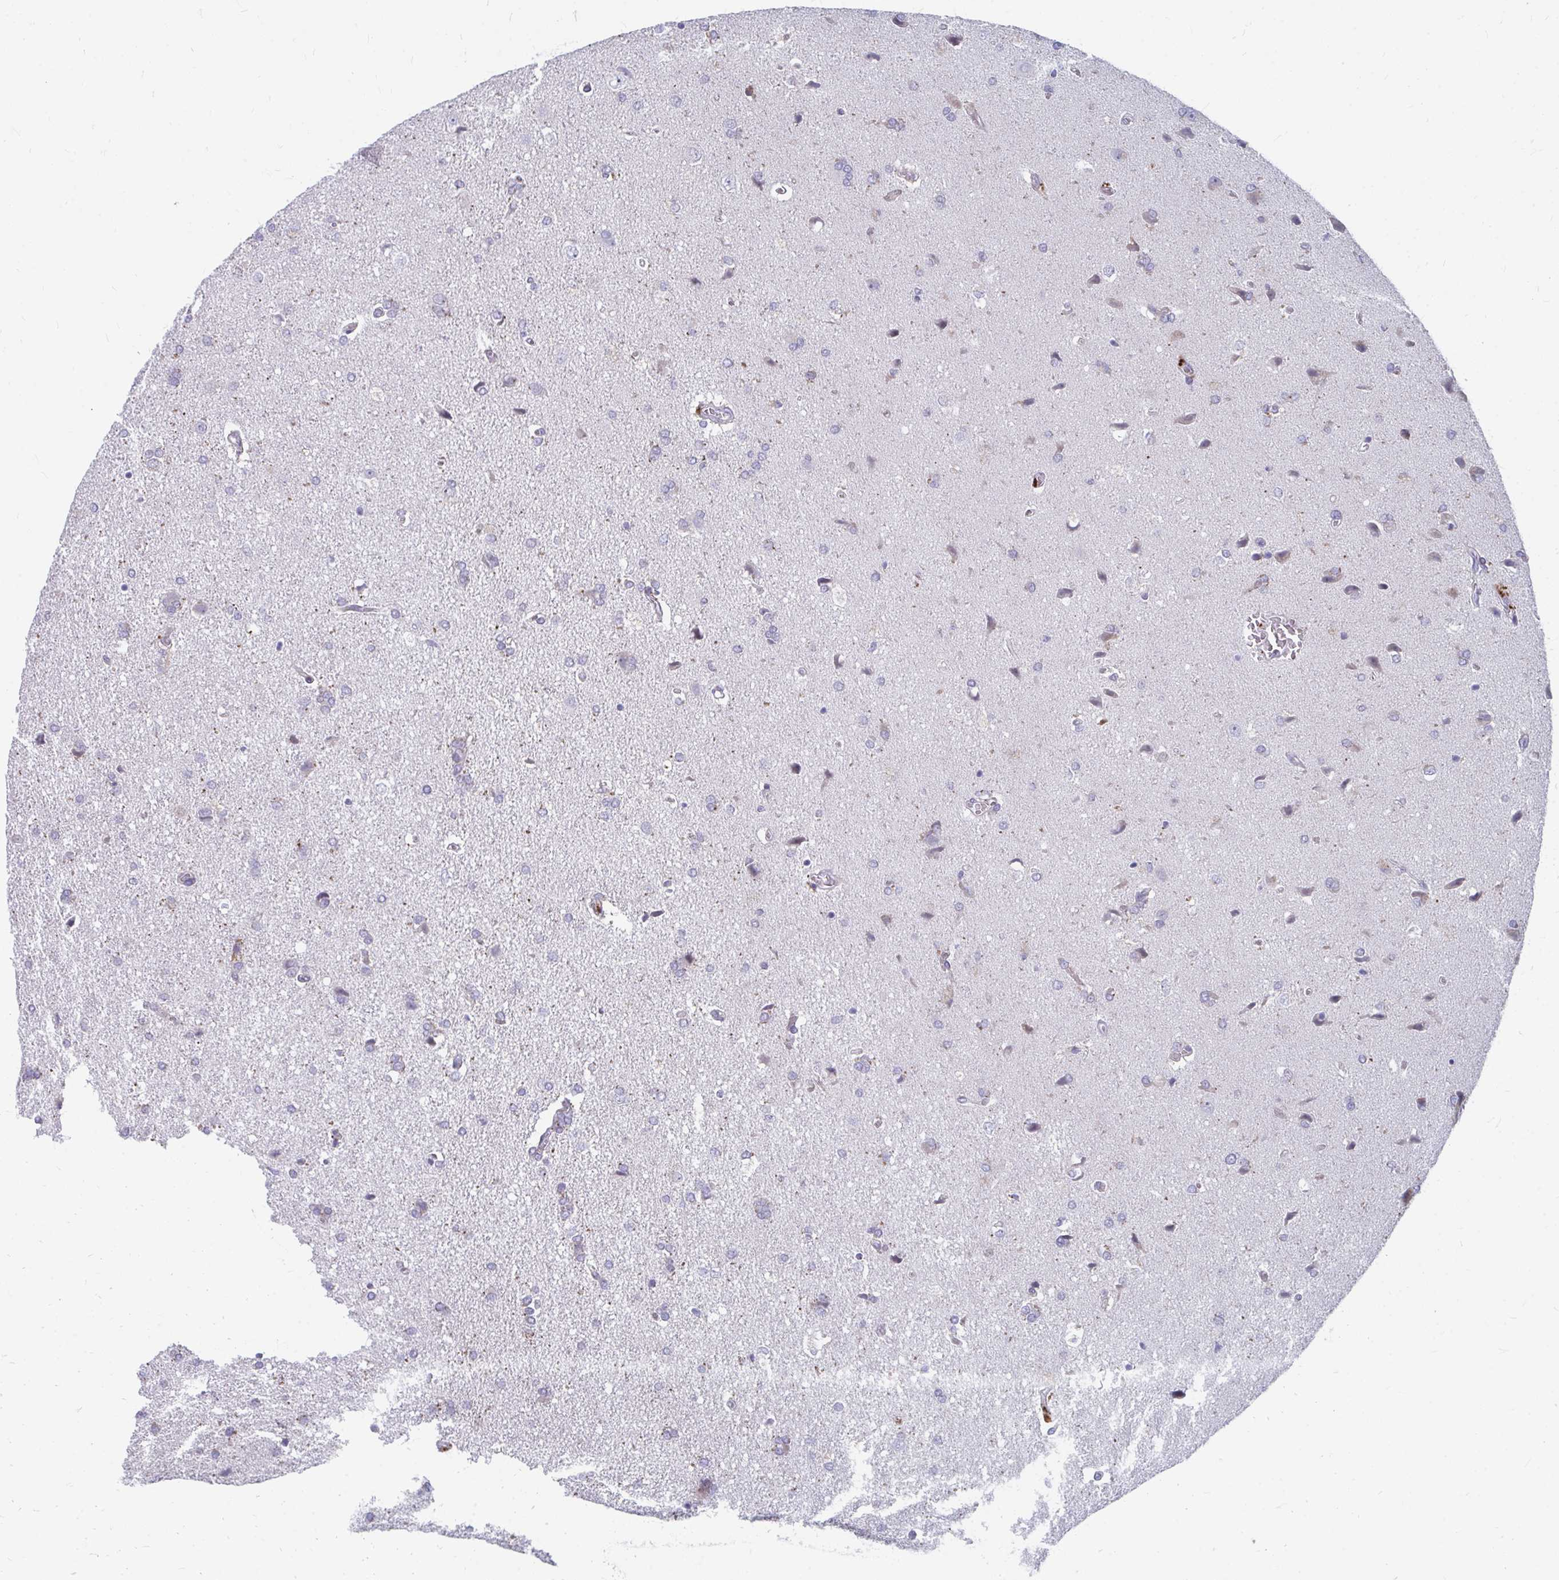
{"staining": {"intensity": "negative", "quantity": "none", "location": "none"}, "tissue": "glioma", "cell_type": "Tumor cells", "image_type": "cancer", "snomed": [{"axis": "morphology", "description": "Glioma, malignant, High grade"}, {"axis": "topography", "description": "Brain"}], "caption": "An immunohistochemistry (IHC) histopathology image of glioma is shown. There is no staining in tumor cells of glioma. (IHC, brightfield microscopy, high magnification).", "gene": "PABIR3", "patient": {"sex": "male", "age": 68}}